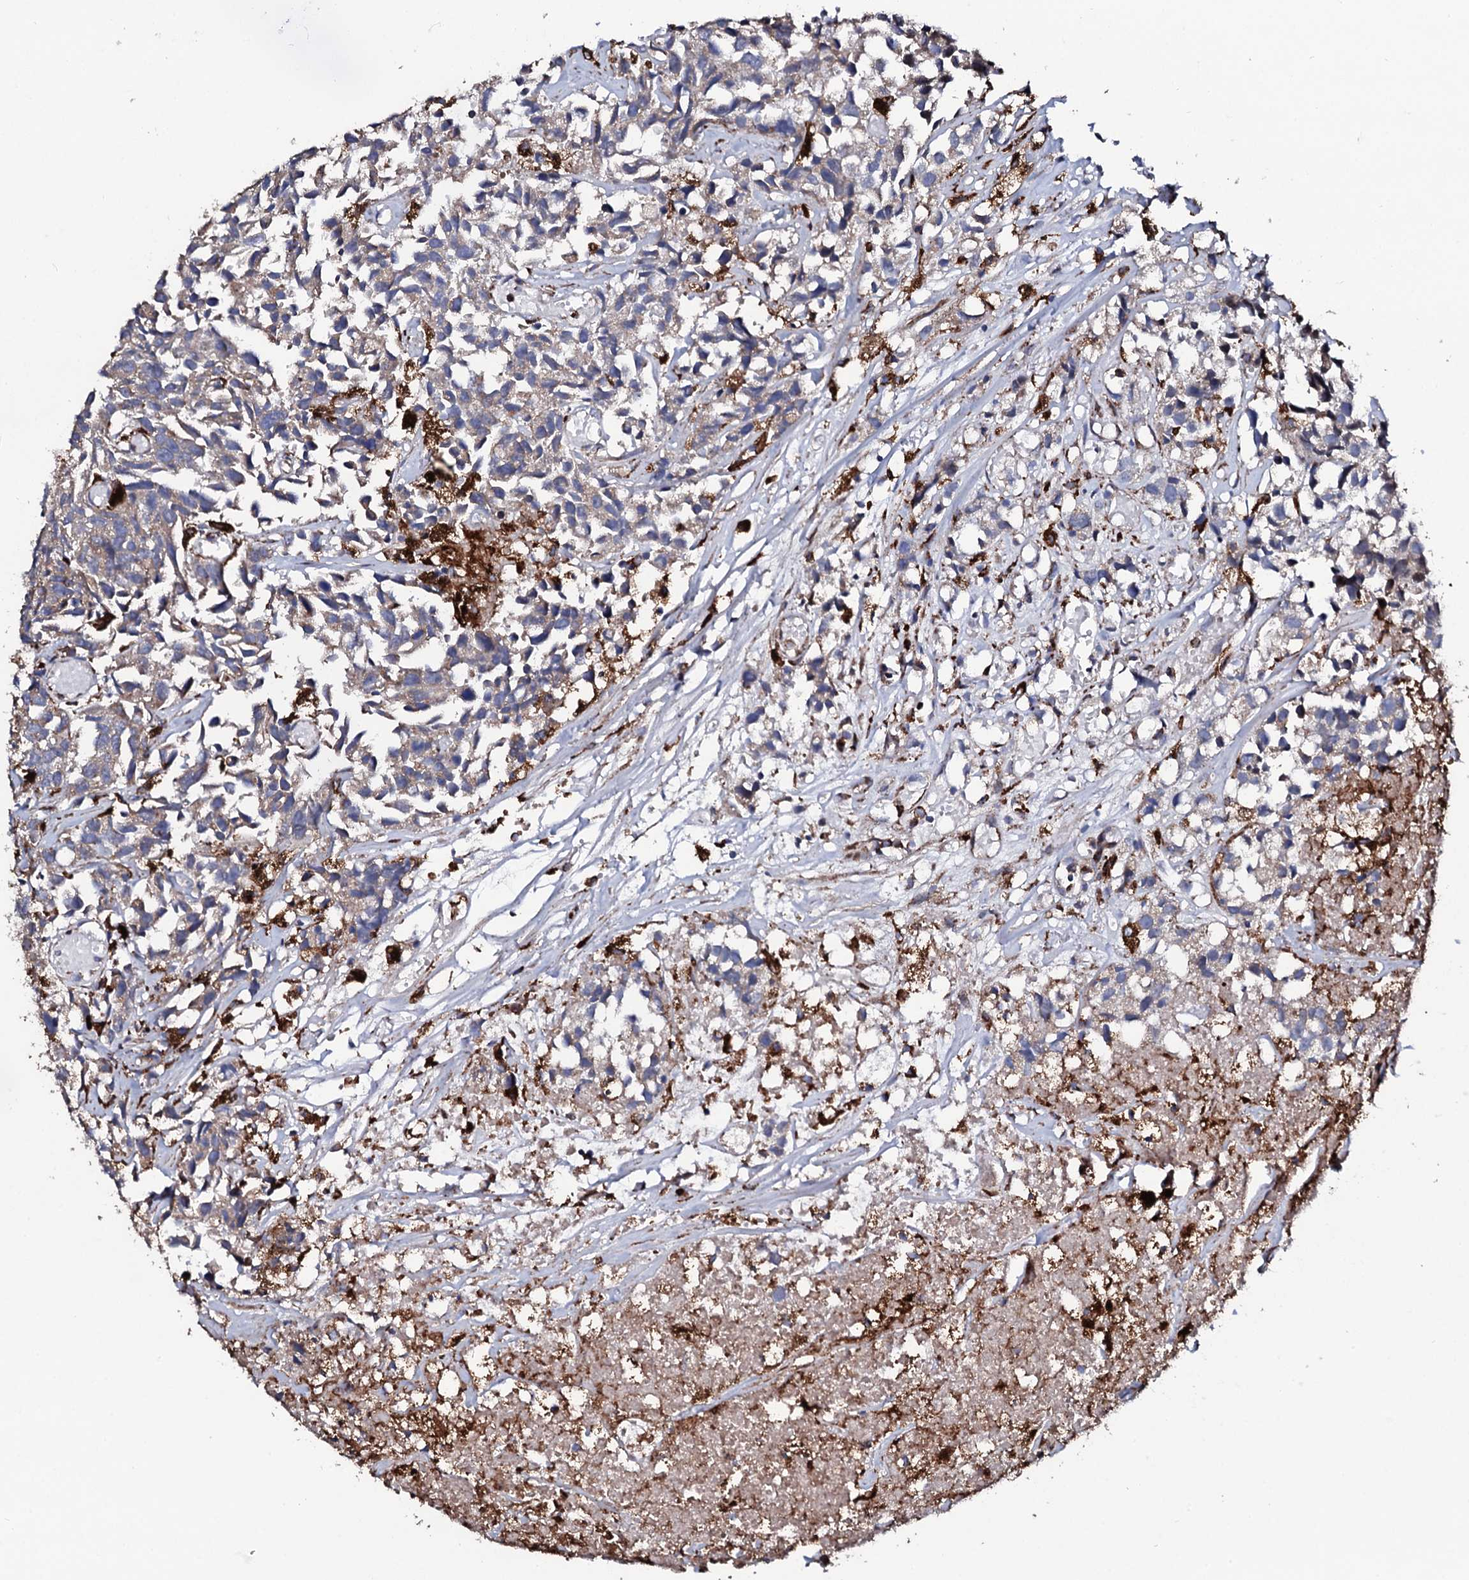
{"staining": {"intensity": "weak", "quantity": "25%-75%", "location": "cytoplasmic/membranous"}, "tissue": "urothelial cancer", "cell_type": "Tumor cells", "image_type": "cancer", "snomed": [{"axis": "morphology", "description": "Urothelial carcinoma, High grade"}, {"axis": "topography", "description": "Urinary bladder"}], "caption": "Immunohistochemistry (IHC) image of human urothelial cancer stained for a protein (brown), which displays low levels of weak cytoplasmic/membranous staining in approximately 25%-75% of tumor cells.", "gene": "TCIRG1", "patient": {"sex": "female", "age": 75}}